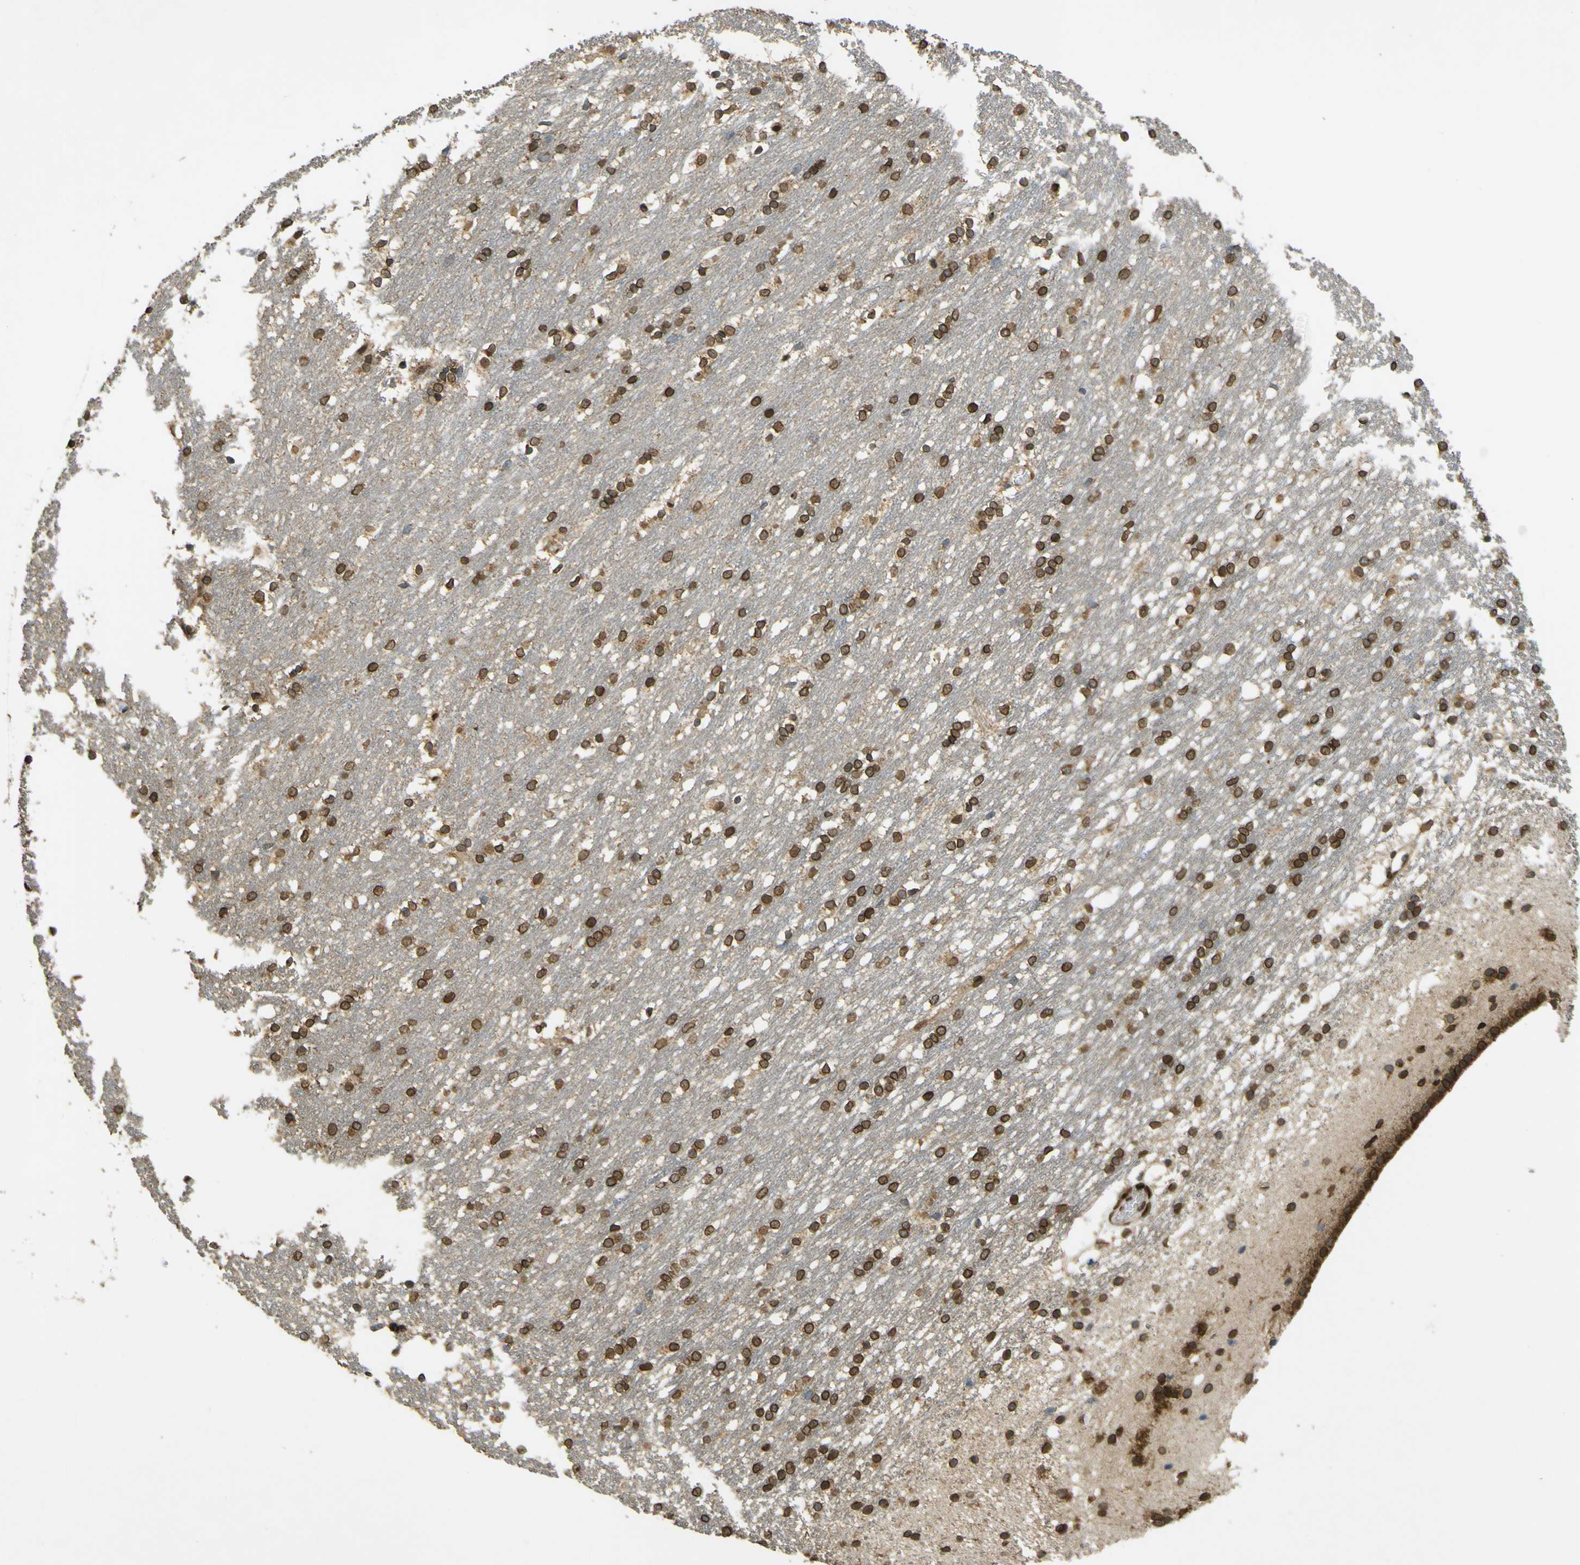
{"staining": {"intensity": "moderate", "quantity": ">75%", "location": "cytoplasmic/membranous,nuclear"}, "tissue": "caudate", "cell_type": "Glial cells", "image_type": "normal", "snomed": [{"axis": "morphology", "description": "Normal tissue, NOS"}, {"axis": "topography", "description": "Lateral ventricle wall"}], "caption": "Protein expression analysis of benign caudate reveals moderate cytoplasmic/membranous,nuclear expression in about >75% of glial cells.", "gene": "GALNT1", "patient": {"sex": "female", "age": 19}}